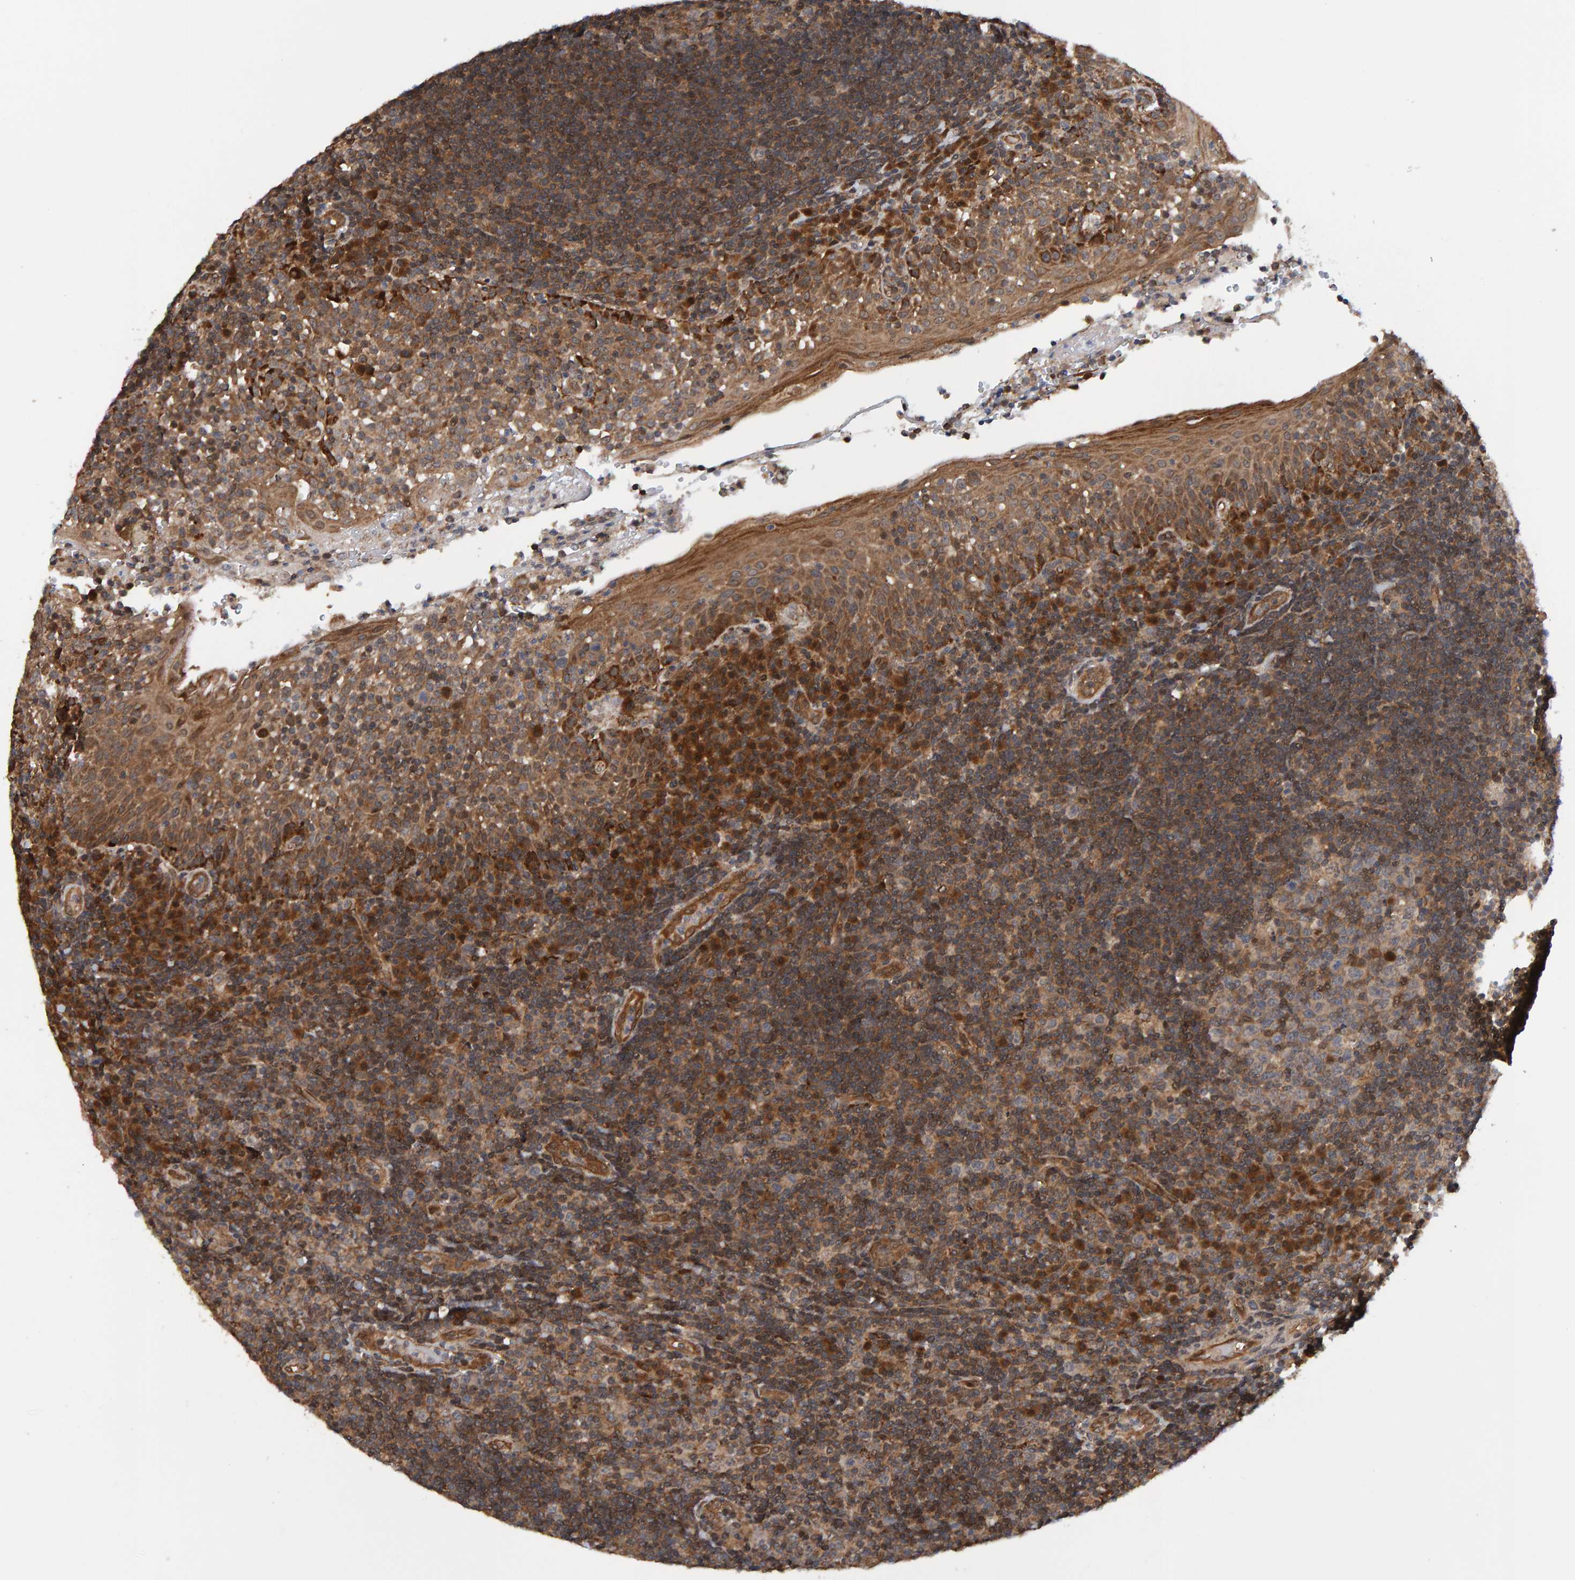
{"staining": {"intensity": "moderate", "quantity": "25%-75%", "location": "cytoplasmic/membranous"}, "tissue": "tonsil", "cell_type": "Germinal center cells", "image_type": "normal", "snomed": [{"axis": "morphology", "description": "Normal tissue, NOS"}, {"axis": "topography", "description": "Tonsil"}], "caption": "High-magnification brightfield microscopy of unremarkable tonsil stained with DAB (3,3'-diaminobenzidine) (brown) and counterstained with hematoxylin (blue). germinal center cells exhibit moderate cytoplasmic/membranous positivity is identified in about25%-75% of cells. (IHC, brightfield microscopy, high magnification).", "gene": "SCRN2", "patient": {"sex": "female", "age": 40}}